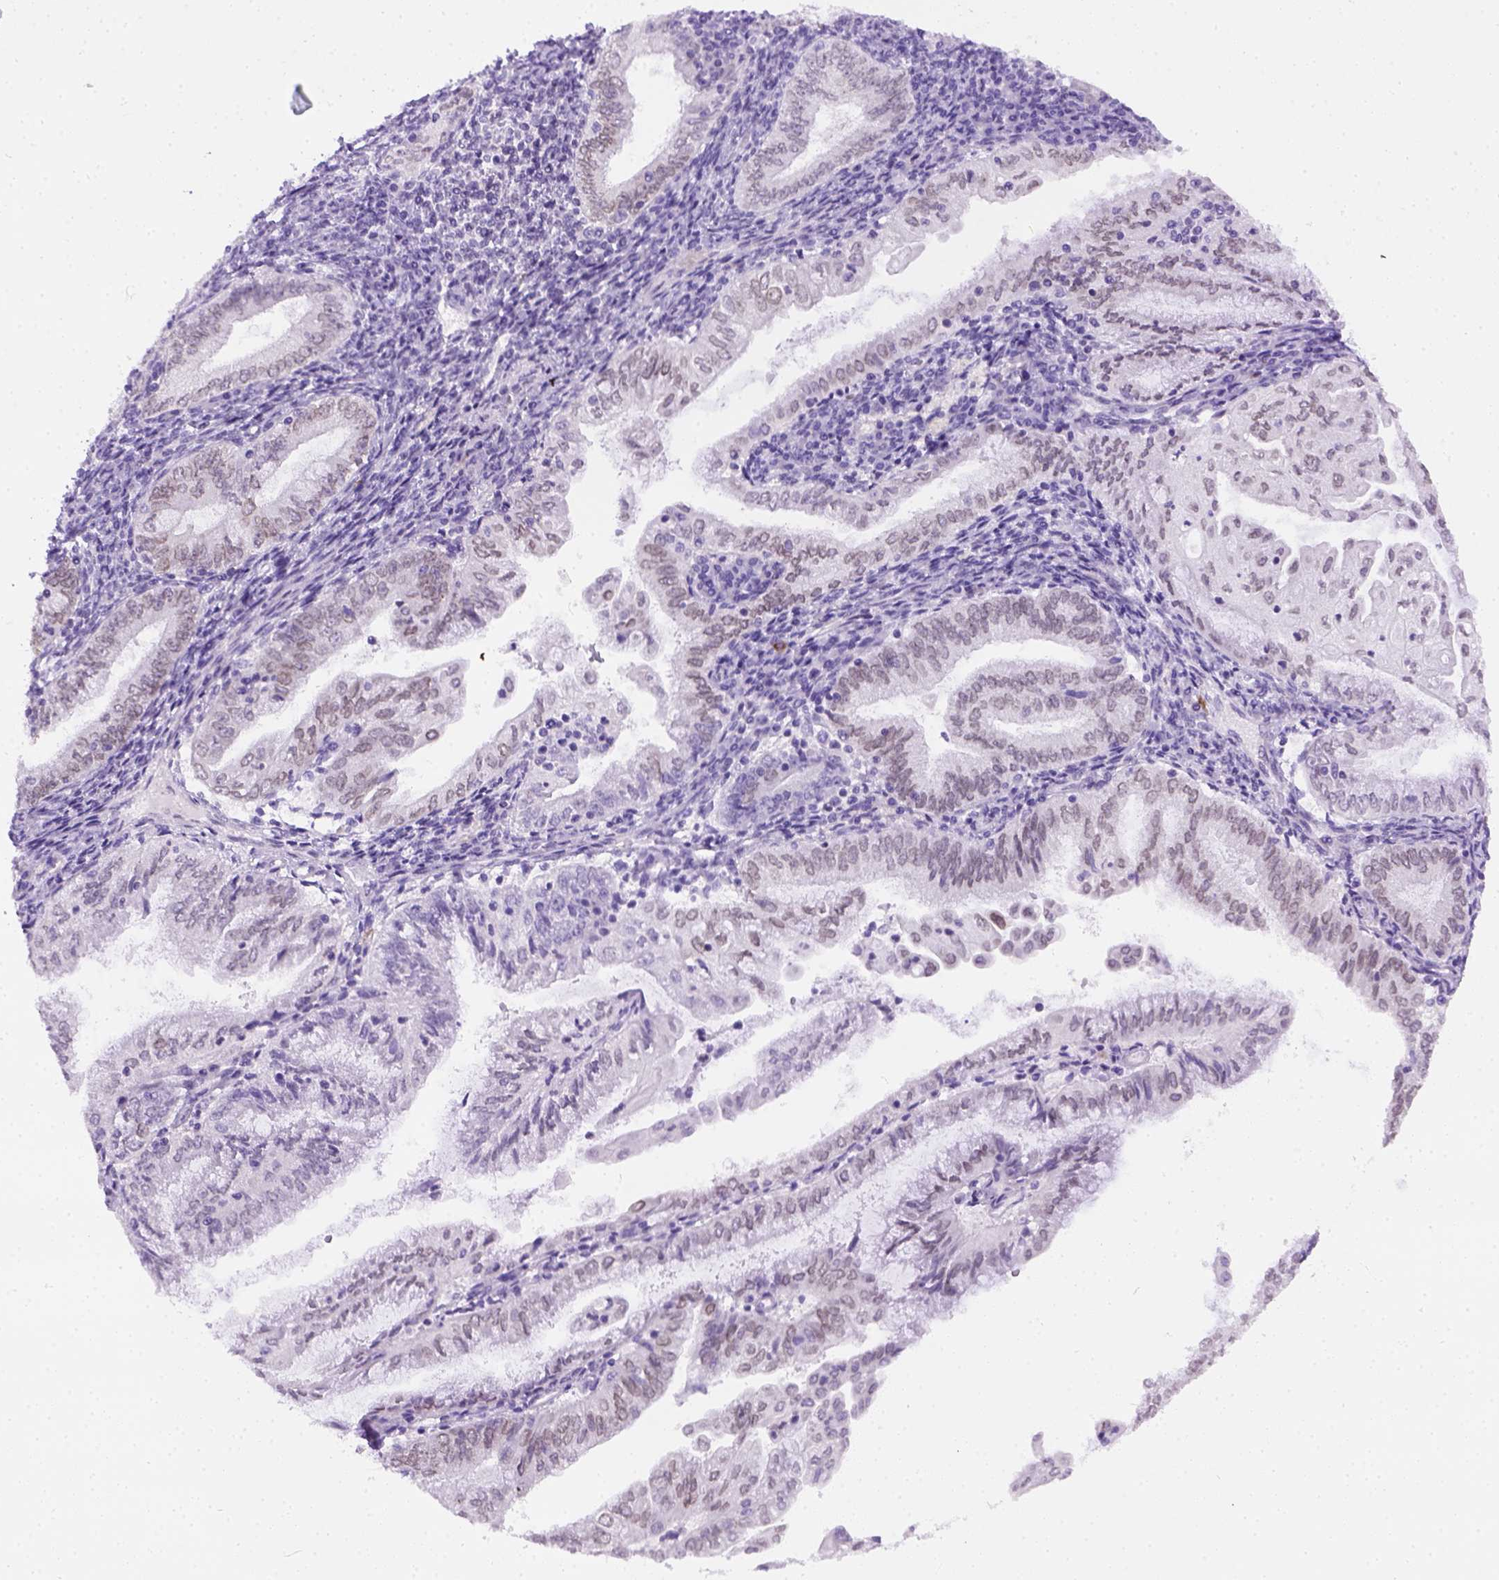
{"staining": {"intensity": "weak", "quantity": "25%-75%", "location": "nuclear"}, "tissue": "endometrial cancer", "cell_type": "Tumor cells", "image_type": "cancer", "snomed": [{"axis": "morphology", "description": "Adenocarcinoma, NOS"}, {"axis": "topography", "description": "Endometrium"}], "caption": "This is a histology image of immunohistochemistry (IHC) staining of endometrial adenocarcinoma, which shows weak positivity in the nuclear of tumor cells.", "gene": "FAM184B", "patient": {"sex": "female", "age": 55}}